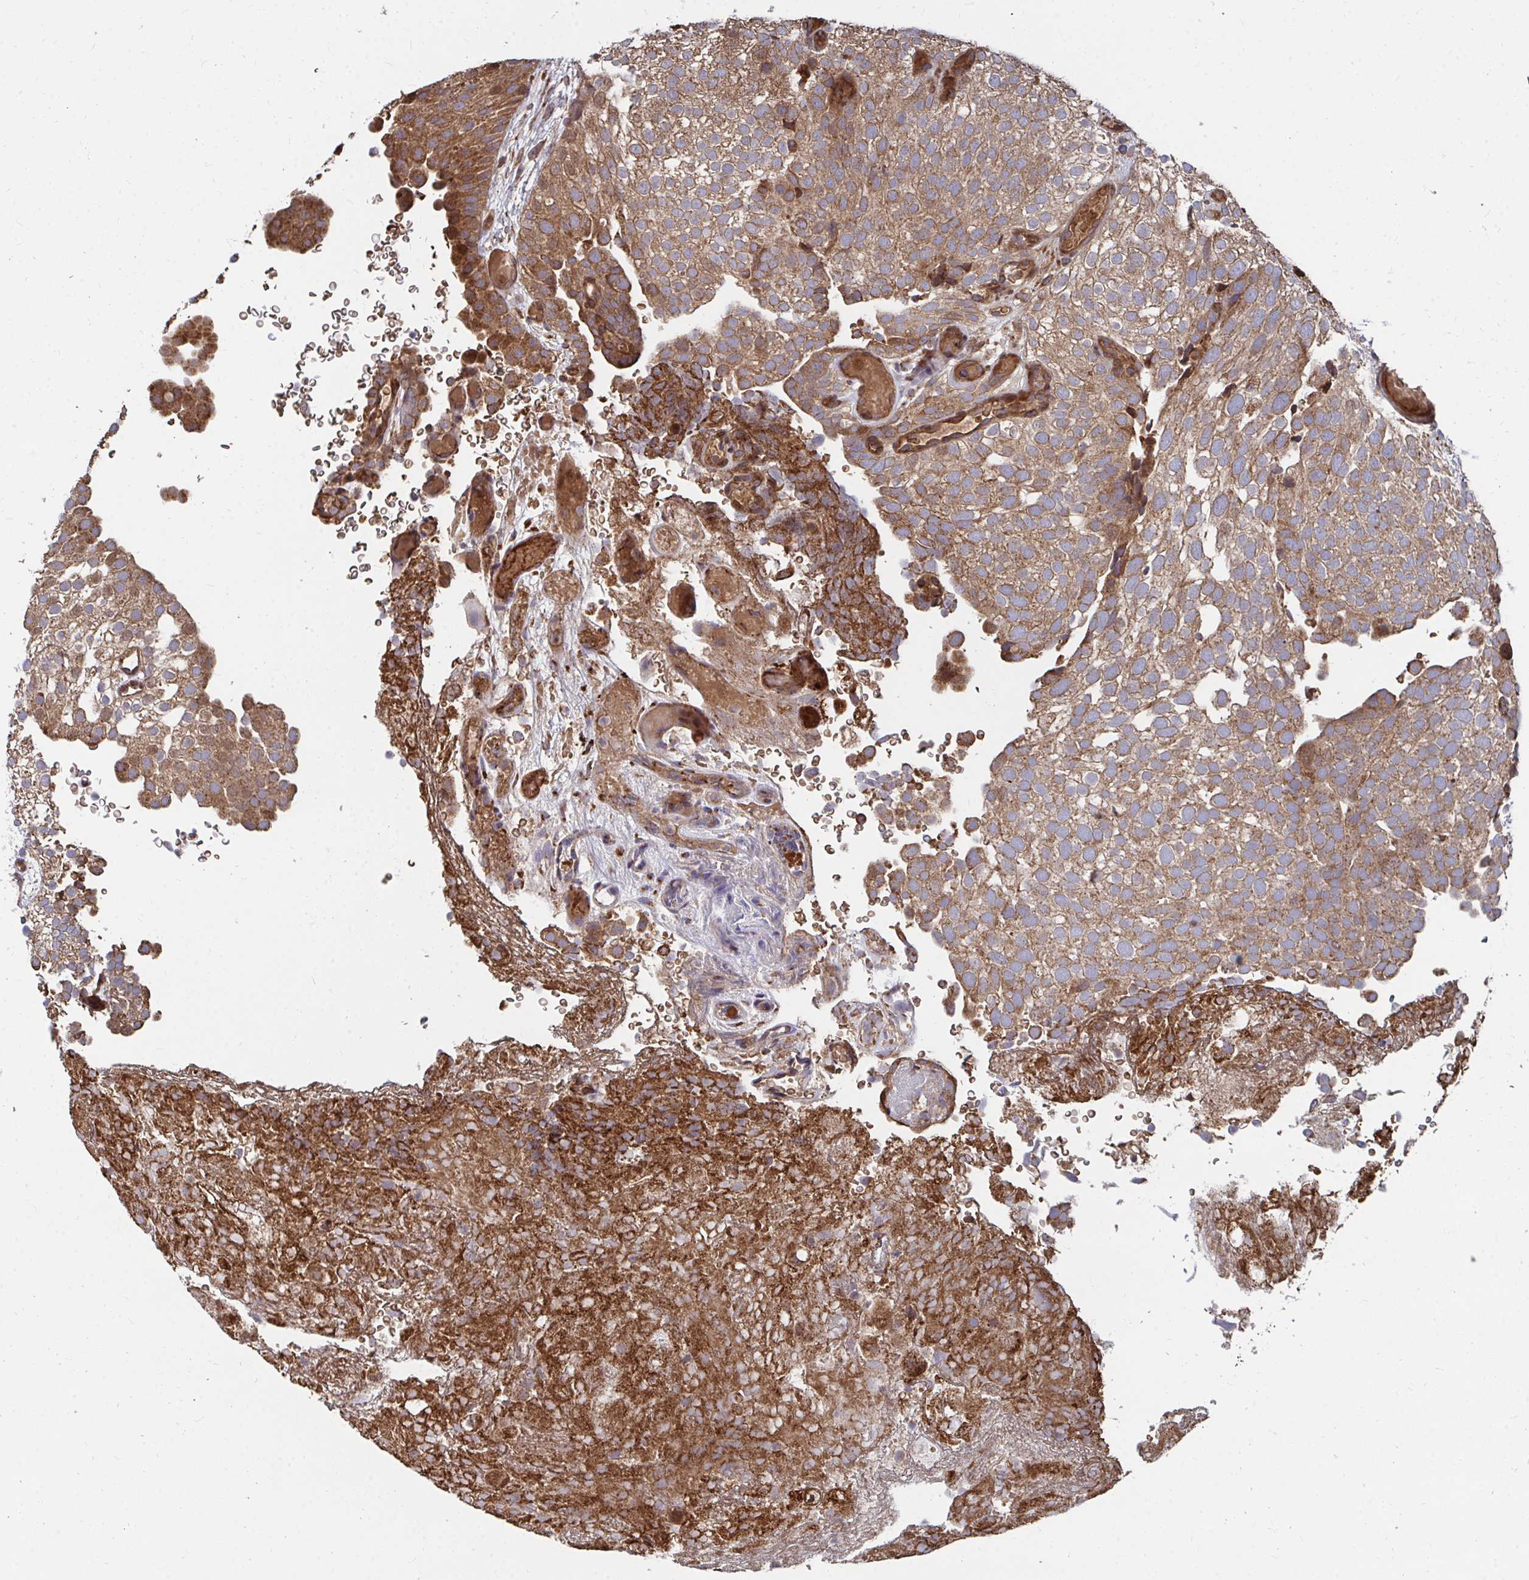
{"staining": {"intensity": "moderate", "quantity": ">75%", "location": "cytoplasmic/membranous"}, "tissue": "urothelial cancer", "cell_type": "Tumor cells", "image_type": "cancer", "snomed": [{"axis": "morphology", "description": "Urothelial carcinoma, Low grade"}, {"axis": "topography", "description": "Urinary bladder"}], "caption": "Human low-grade urothelial carcinoma stained with a protein marker displays moderate staining in tumor cells.", "gene": "FAM89A", "patient": {"sex": "male", "age": 78}}